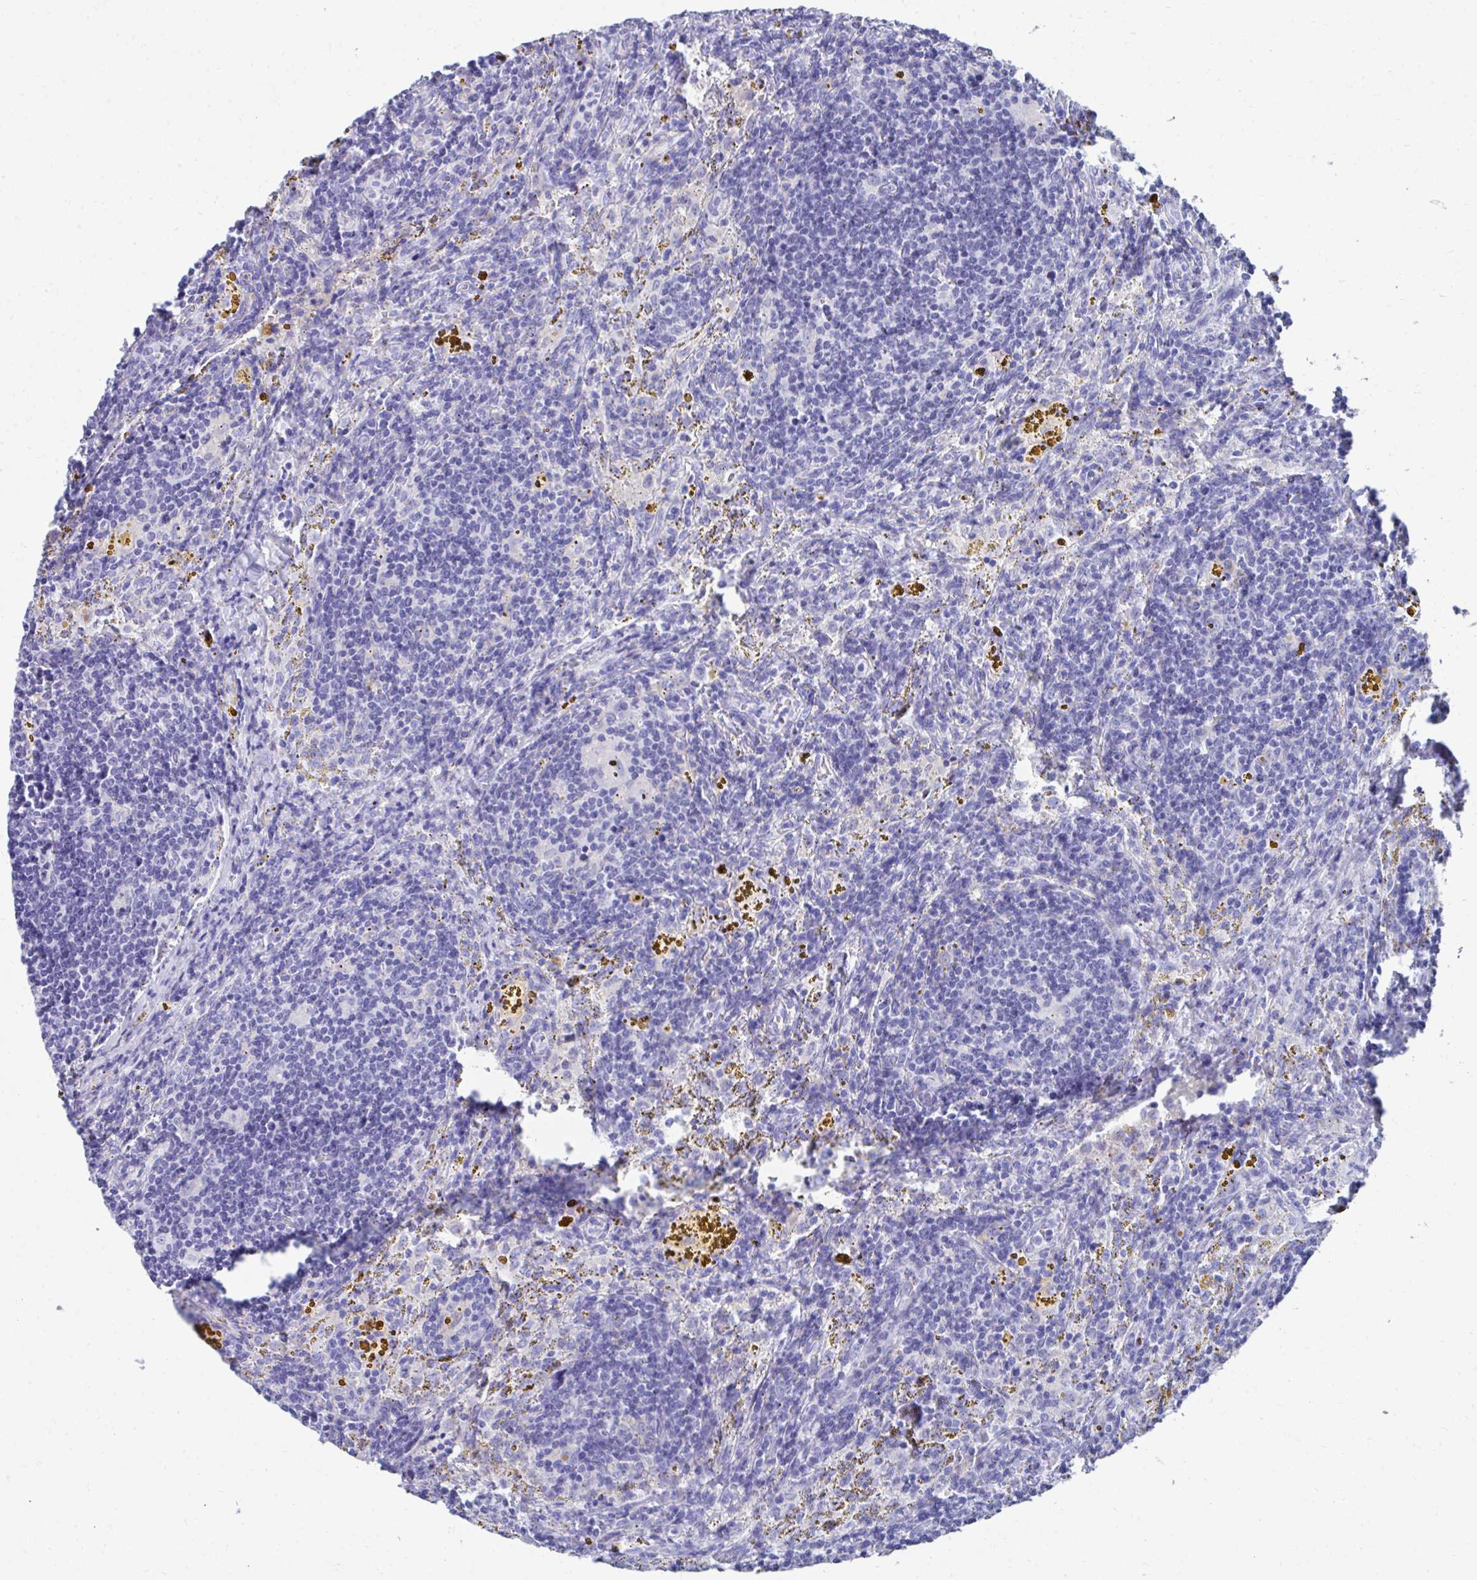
{"staining": {"intensity": "negative", "quantity": "none", "location": "none"}, "tissue": "lymphoma", "cell_type": "Tumor cells", "image_type": "cancer", "snomed": [{"axis": "morphology", "description": "Malignant lymphoma, non-Hodgkin's type, Low grade"}, {"axis": "topography", "description": "Spleen"}], "caption": "This is a photomicrograph of immunohistochemistry (IHC) staining of lymphoma, which shows no positivity in tumor cells. The staining was performed using DAB (3,3'-diaminobenzidine) to visualize the protein expression in brown, while the nuclei were stained in blue with hematoxylin (Magnification: 20x).", "gene": "HGD", "patient": {"sex": "female", "age": 70}}